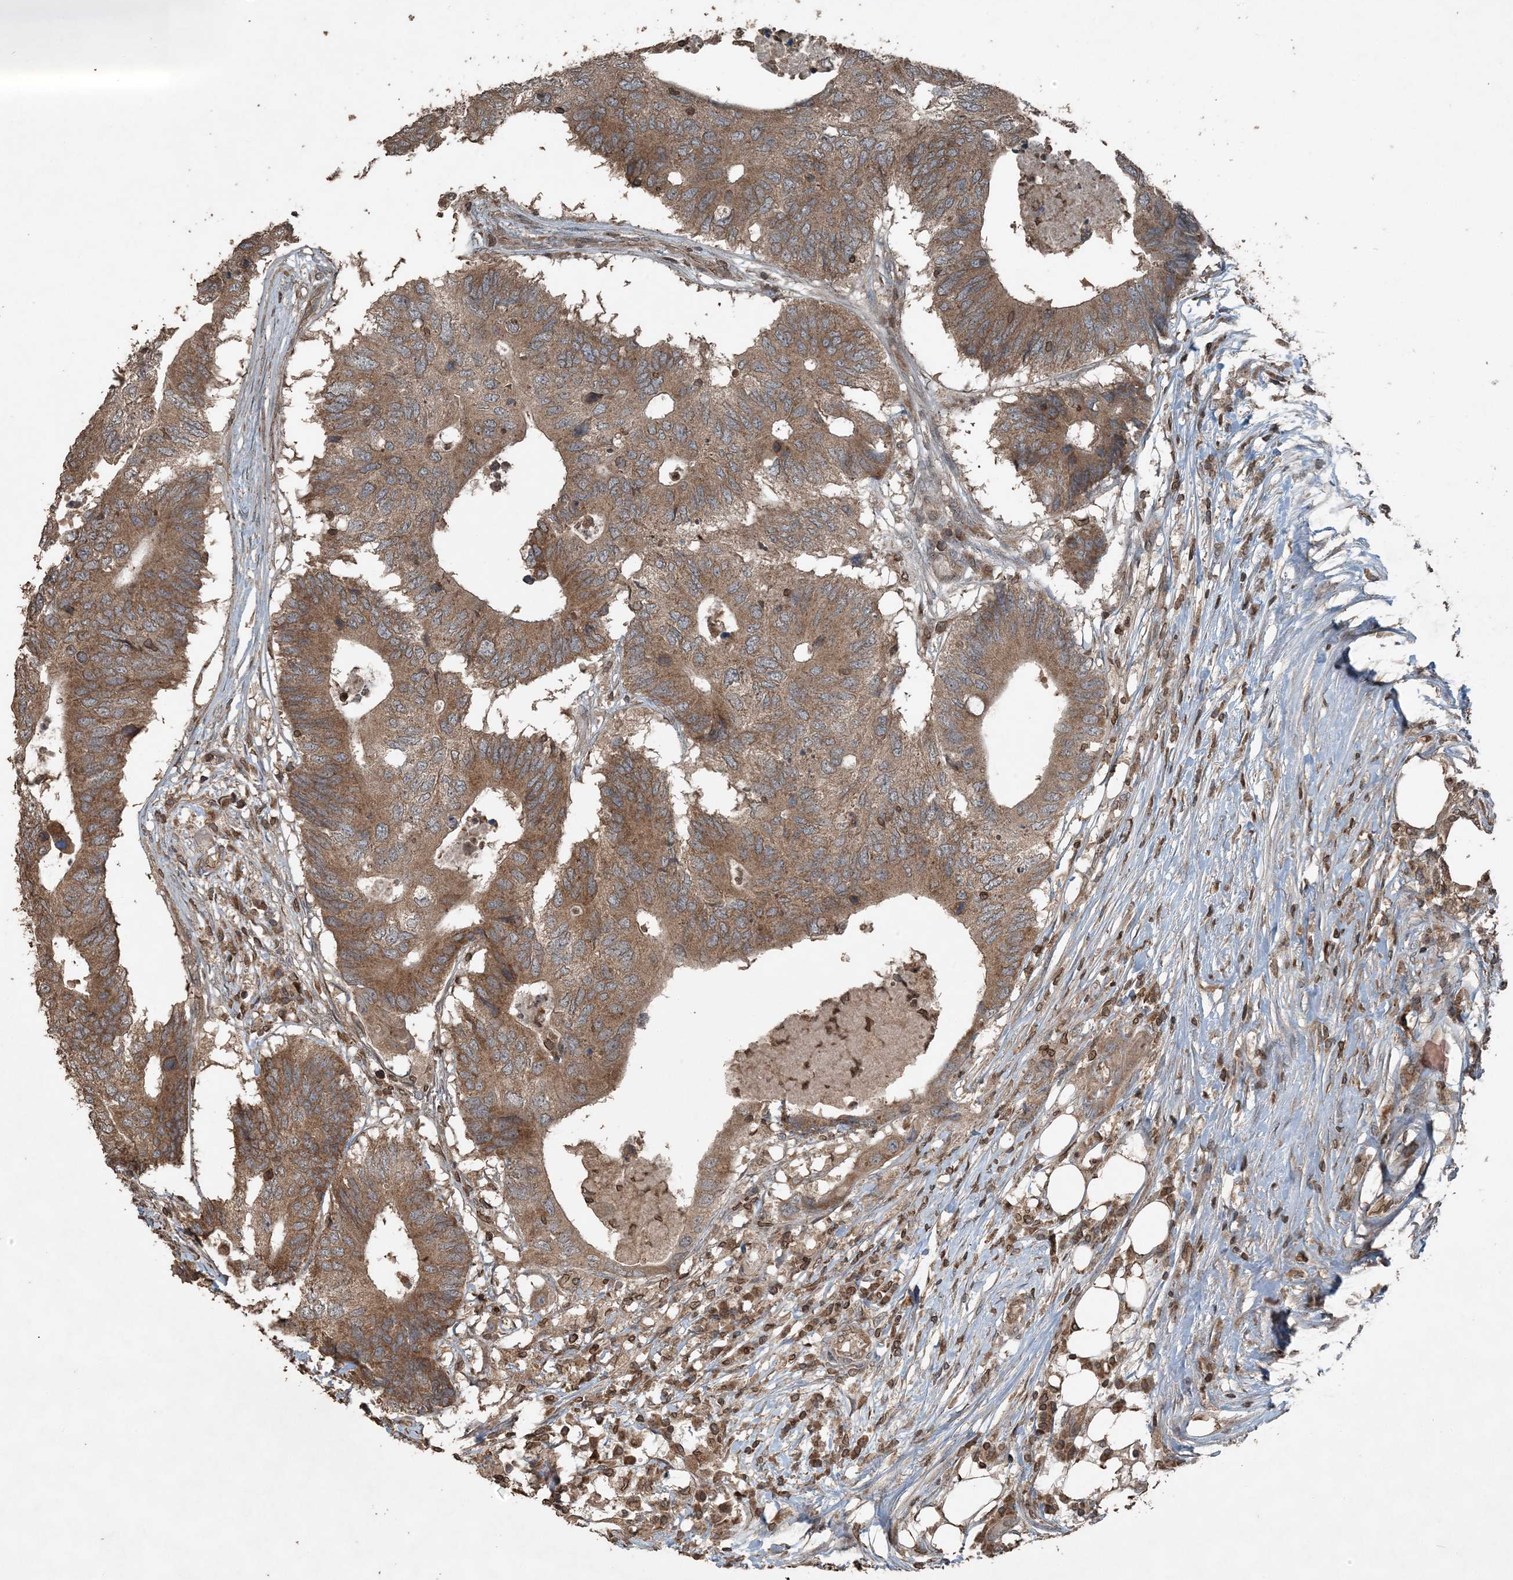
{"staining": {"intensity": "moderate", "quantity": ">75%", "location": "cytoplasmic/membranous"}, "tissue": "colorectal cancer", "cell_type": "Tumor cells", "image_type": "cancer", "snomed": [{"axis": "morphology", "description": "Adenocarcinoma, NOS"}, {"axis": "topography", "description": "Colon"}], "caption": "Tumor cells demonstrate medium levels of moderate cytoplasmic/membranous staining in about >75% of cells in human colorectal adenocarcinoma. The protein is shown in brown color, while the nuclei are stained blue.", "gene": "ZFAND2B", "patient": {"sex": "male", "age": 71}}